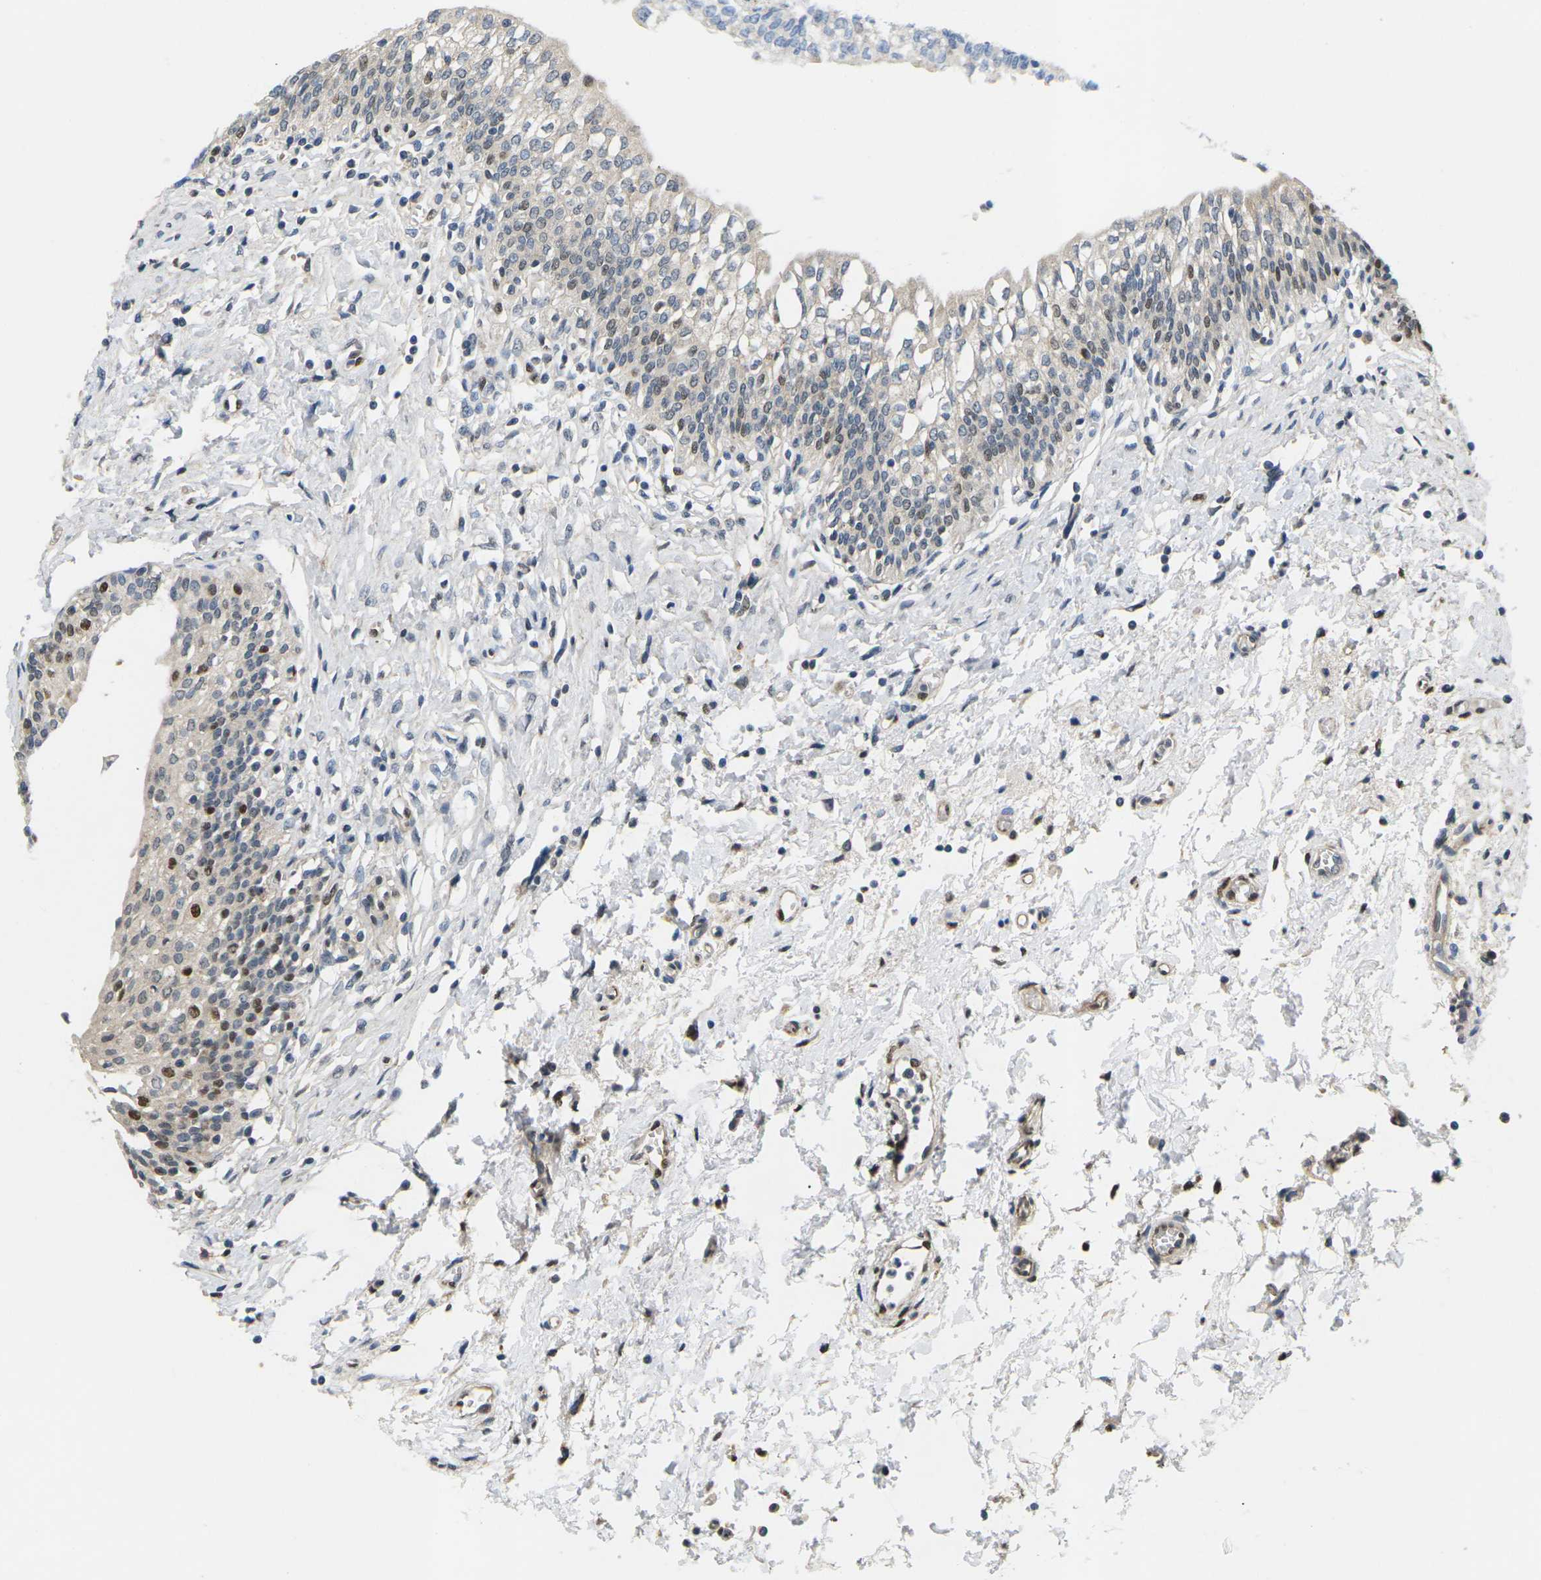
{"staining": {"intensity": "moderate", "quantity": "25%-75%", "location": "cytoplasmic/membranous,nuclear"}, "tissue": "urinary bladder", "cell_type": "Urothelial cells", "image_type": "normal", "snomed": [{"axis": "morphology", "description": "Normal tissue, NOS"}, {"axis": "topography", "description": "Urinary bladder"}], "caption": "Immunohistochemical staining of unremarkable urinary bladder reveals 25%-75% levels of moderate cytoplasmic/membranous,nuclear protein positivity in about 25%-75% of urothelial cells. (brown staining indicates protein expression, while blue staining denotes nuclei).", "gene": "ERBB4", "patient": {"sex": "male", "age": 55}}